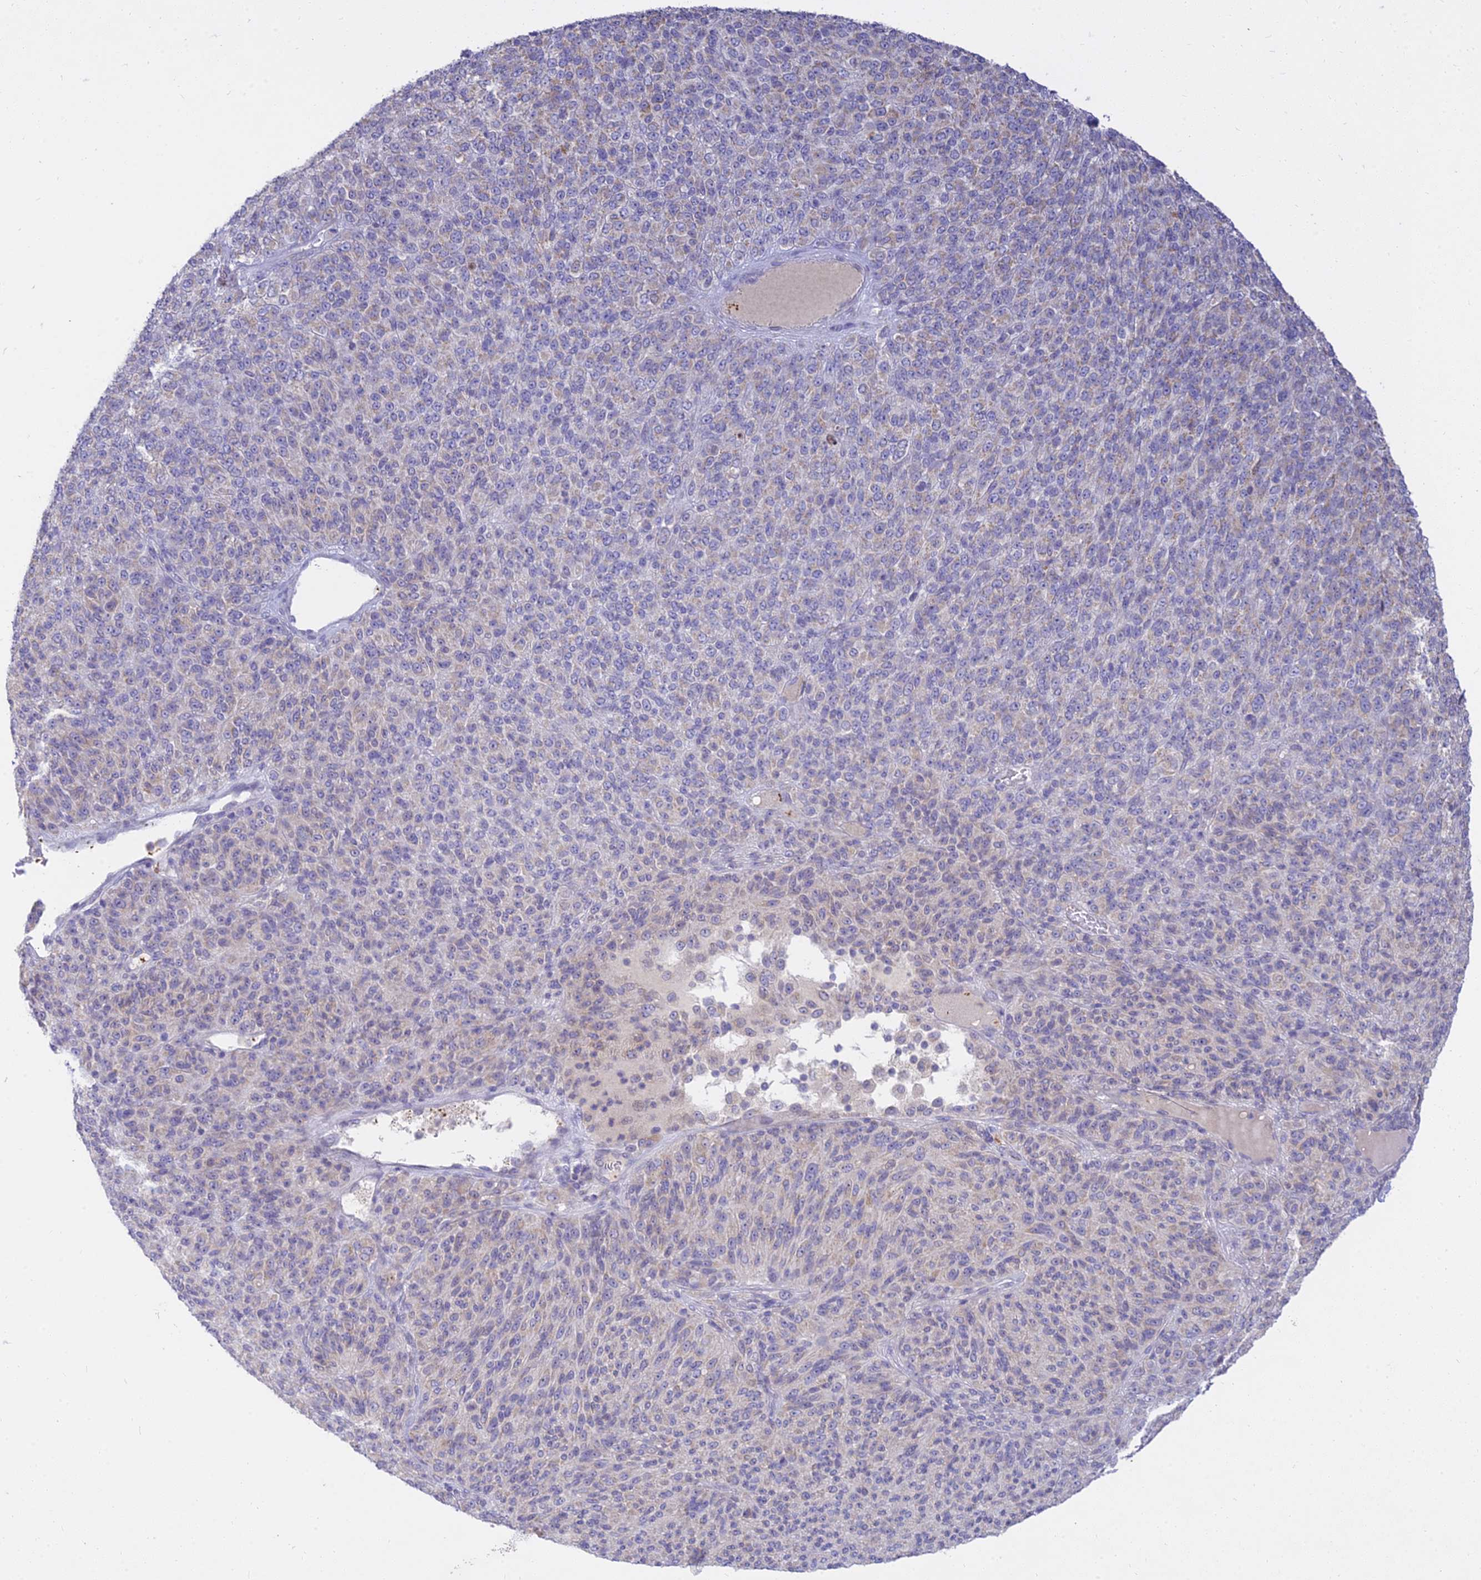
{"staining": {"intensity": "negative", "quantity": "none", "location": "none"}, "tissue": "melanoma", "cell_type": "Tumor cells", "image_type": "cancer", "snomed": [{"axis": "morphology", "description": "Malignant melanoma, Metastatic site"}, {"axis": "topography", "description": "Brain"}], "caption": "Malignant melanoma (metastatic site) was stained to show a protein in brown. There is no significant positivity in tumor cells.", "gene": "TMEM40", "patient": {"sex": "female", "age": 56}}